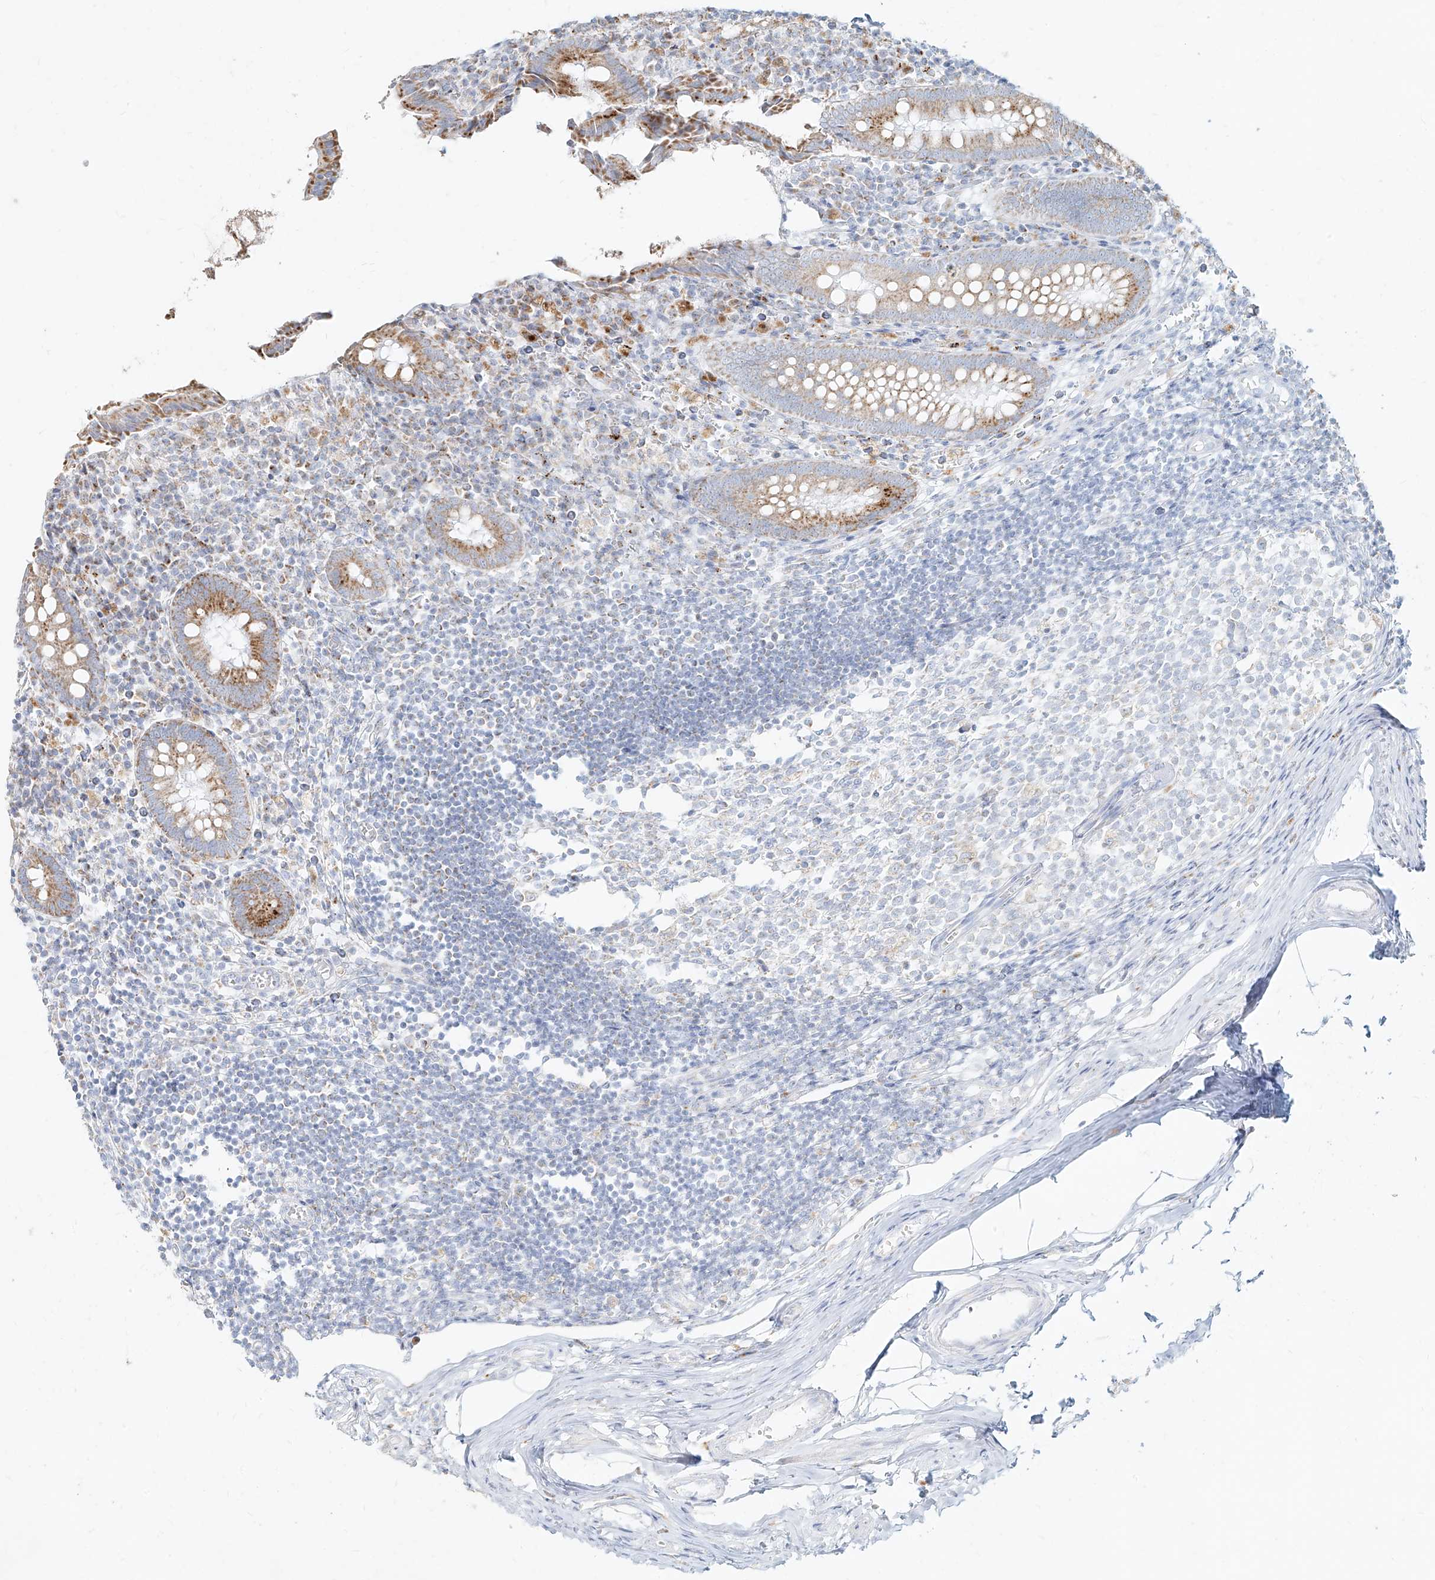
{"staining": {"intensity": "moderate", "quantity": "25%-75%", "location": "cytoplasmic/membranous"}, "tissue": "appendix", "cell_type": "Glandular cells", "image_type": "normal", "snomed": [{"axis": "morphology", "description": "Normal tissue, NOS"}, {"axis": "topography", "description": "Appendix"}], "caption": "Unremarkable appendix displays moderate cytoplasmic/membranous positivity in approximately 25%-75% of glandular cells (IHC, brightfield microscopy, high magnification)..", "gene": "MTX2", "patient": {"sex": "female", "age": 17}}